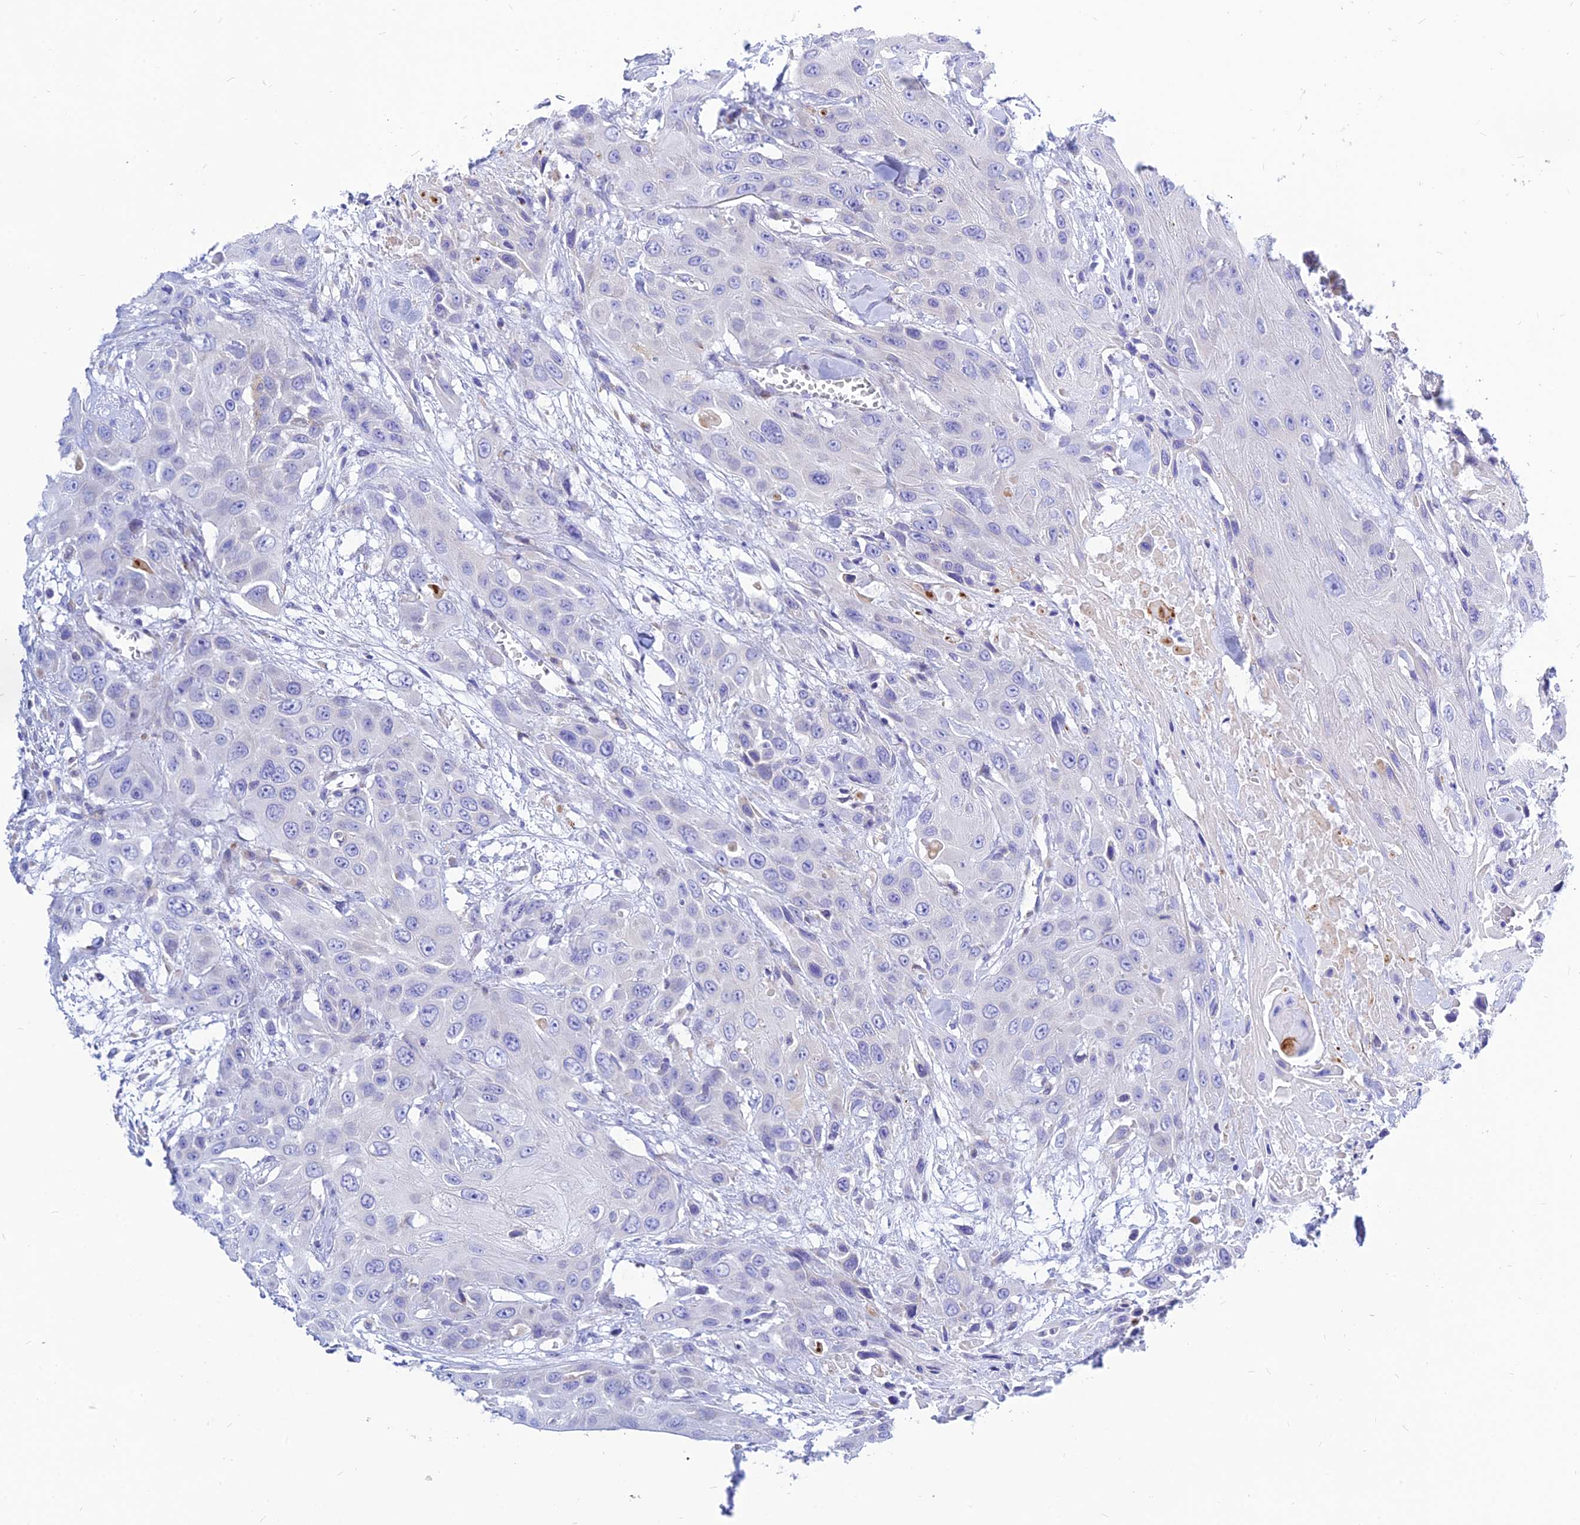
{"staining": {"intensity": "negative", "quantity": "none", "location": "none"}, "tissue": "head and neck cancer", "cell_type": "Tumor cells", "image_type": "cancer", "snomed": [{"axis": "morphology", "description": "Squamous cell carcinoma, NOS"}, {"axis": "topography", "description": "Head-Neck"}], "caption": "Tumor cells show no significant protein expression in squamous cell carcinoma (head and neck). Brightfield microscopy of immunohistochemistry (IHC) stained with DAB (brown) and hematoxylin (blue), captured at high magnification.", "gene": "CNOT6", "patient": {"sex": "male", "age": 81}}